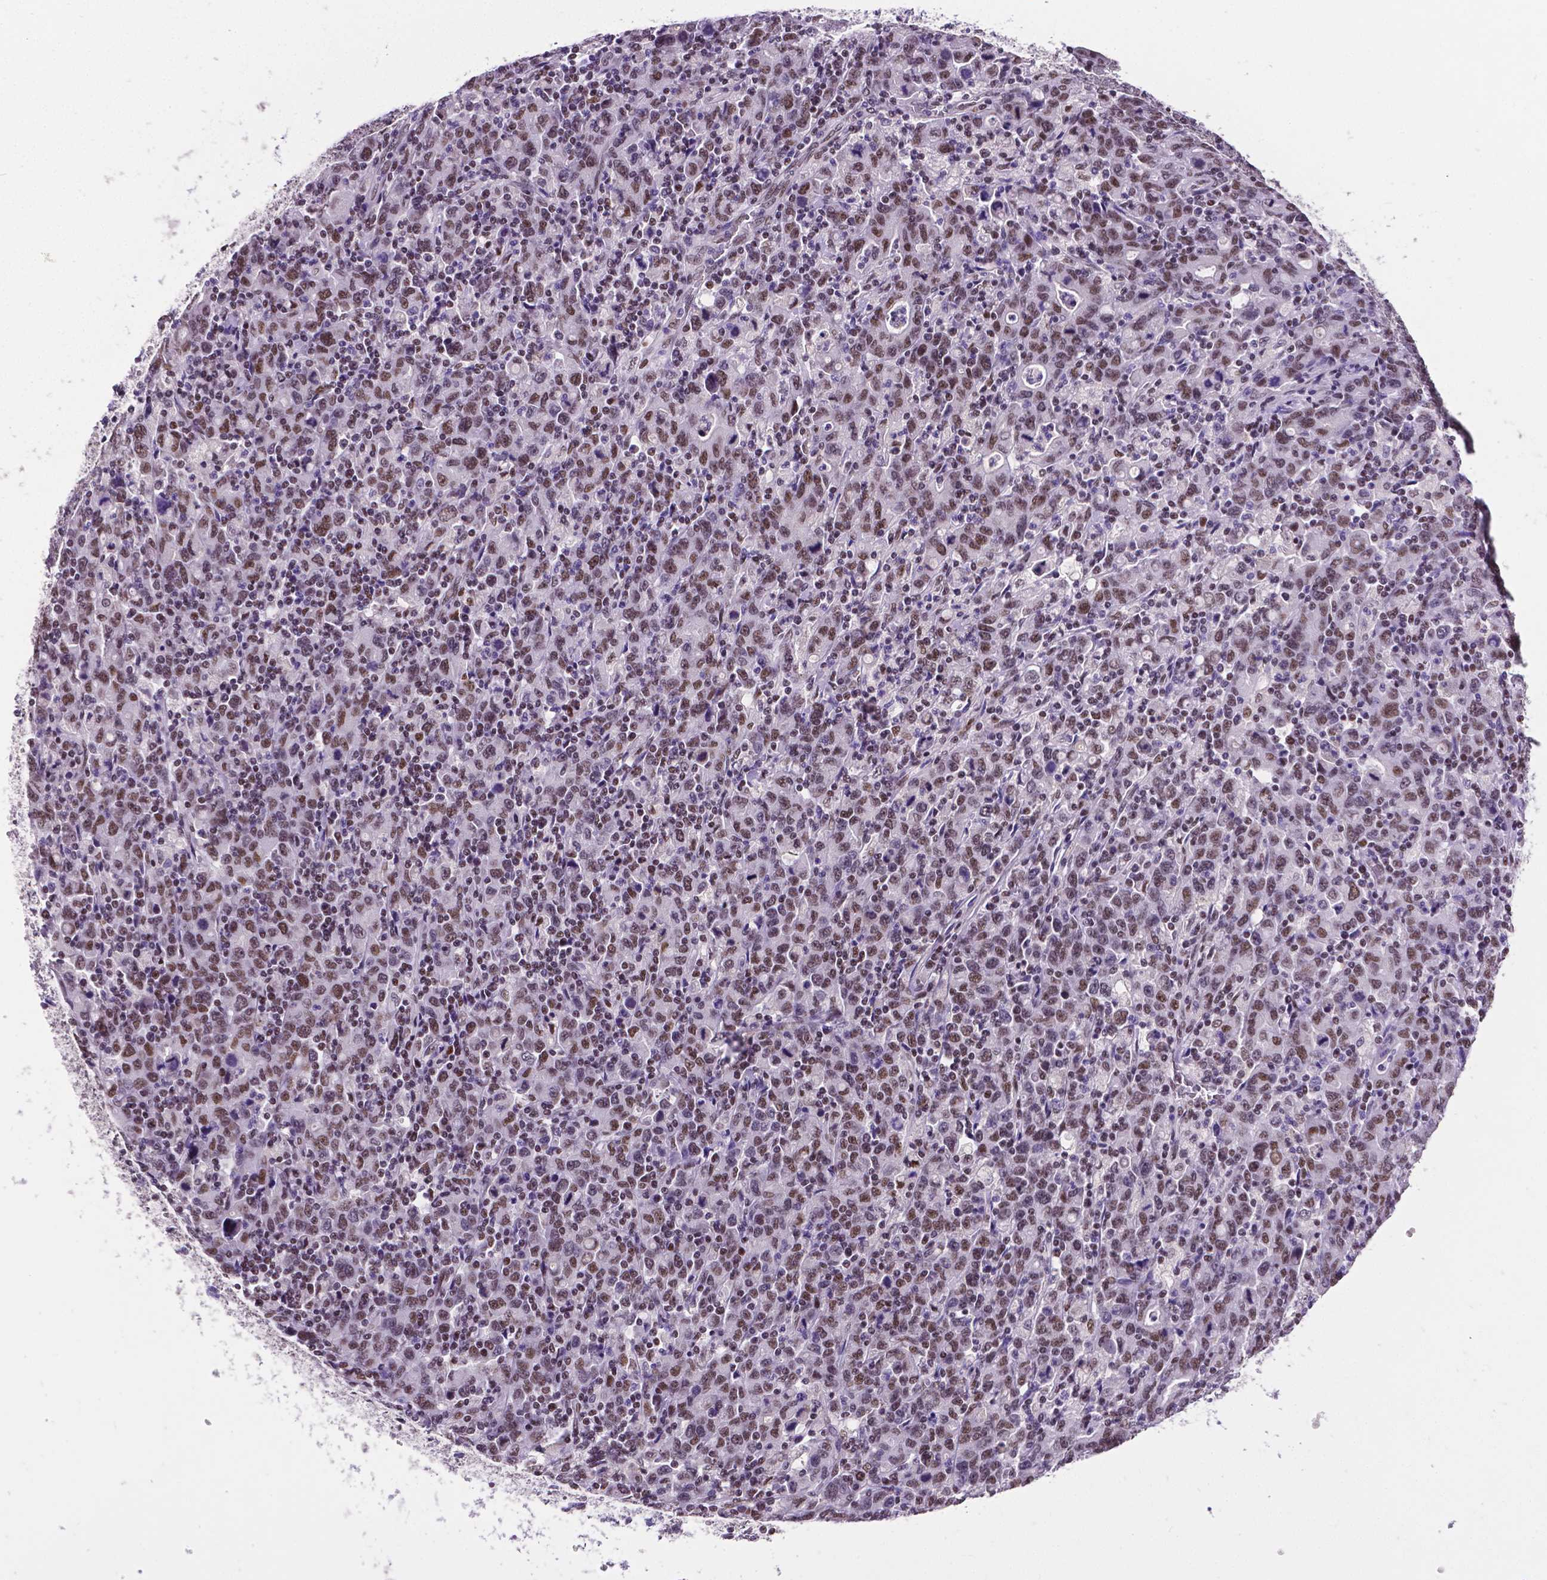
{"staining": {"intensity": "moderate", "quantity": ">75%", "location": "nuclear"}, "tissue": "stomach cancer", "cell_type": "Tumor cells", "image_type": "cancer", "snomed": [{"axis": "morphology", "description": "Adenocarcinoma, NOS"}, {"axis": "topography", "description": "Stomach, upper"}], "caption": "The photomicrograph exhibits a brown stain indicating the presence of a protein in the nuclear of tumor cells in stomach adenocarcinoma.", "gene": "REST", "patient": {"sex": "male", "age": 69}}